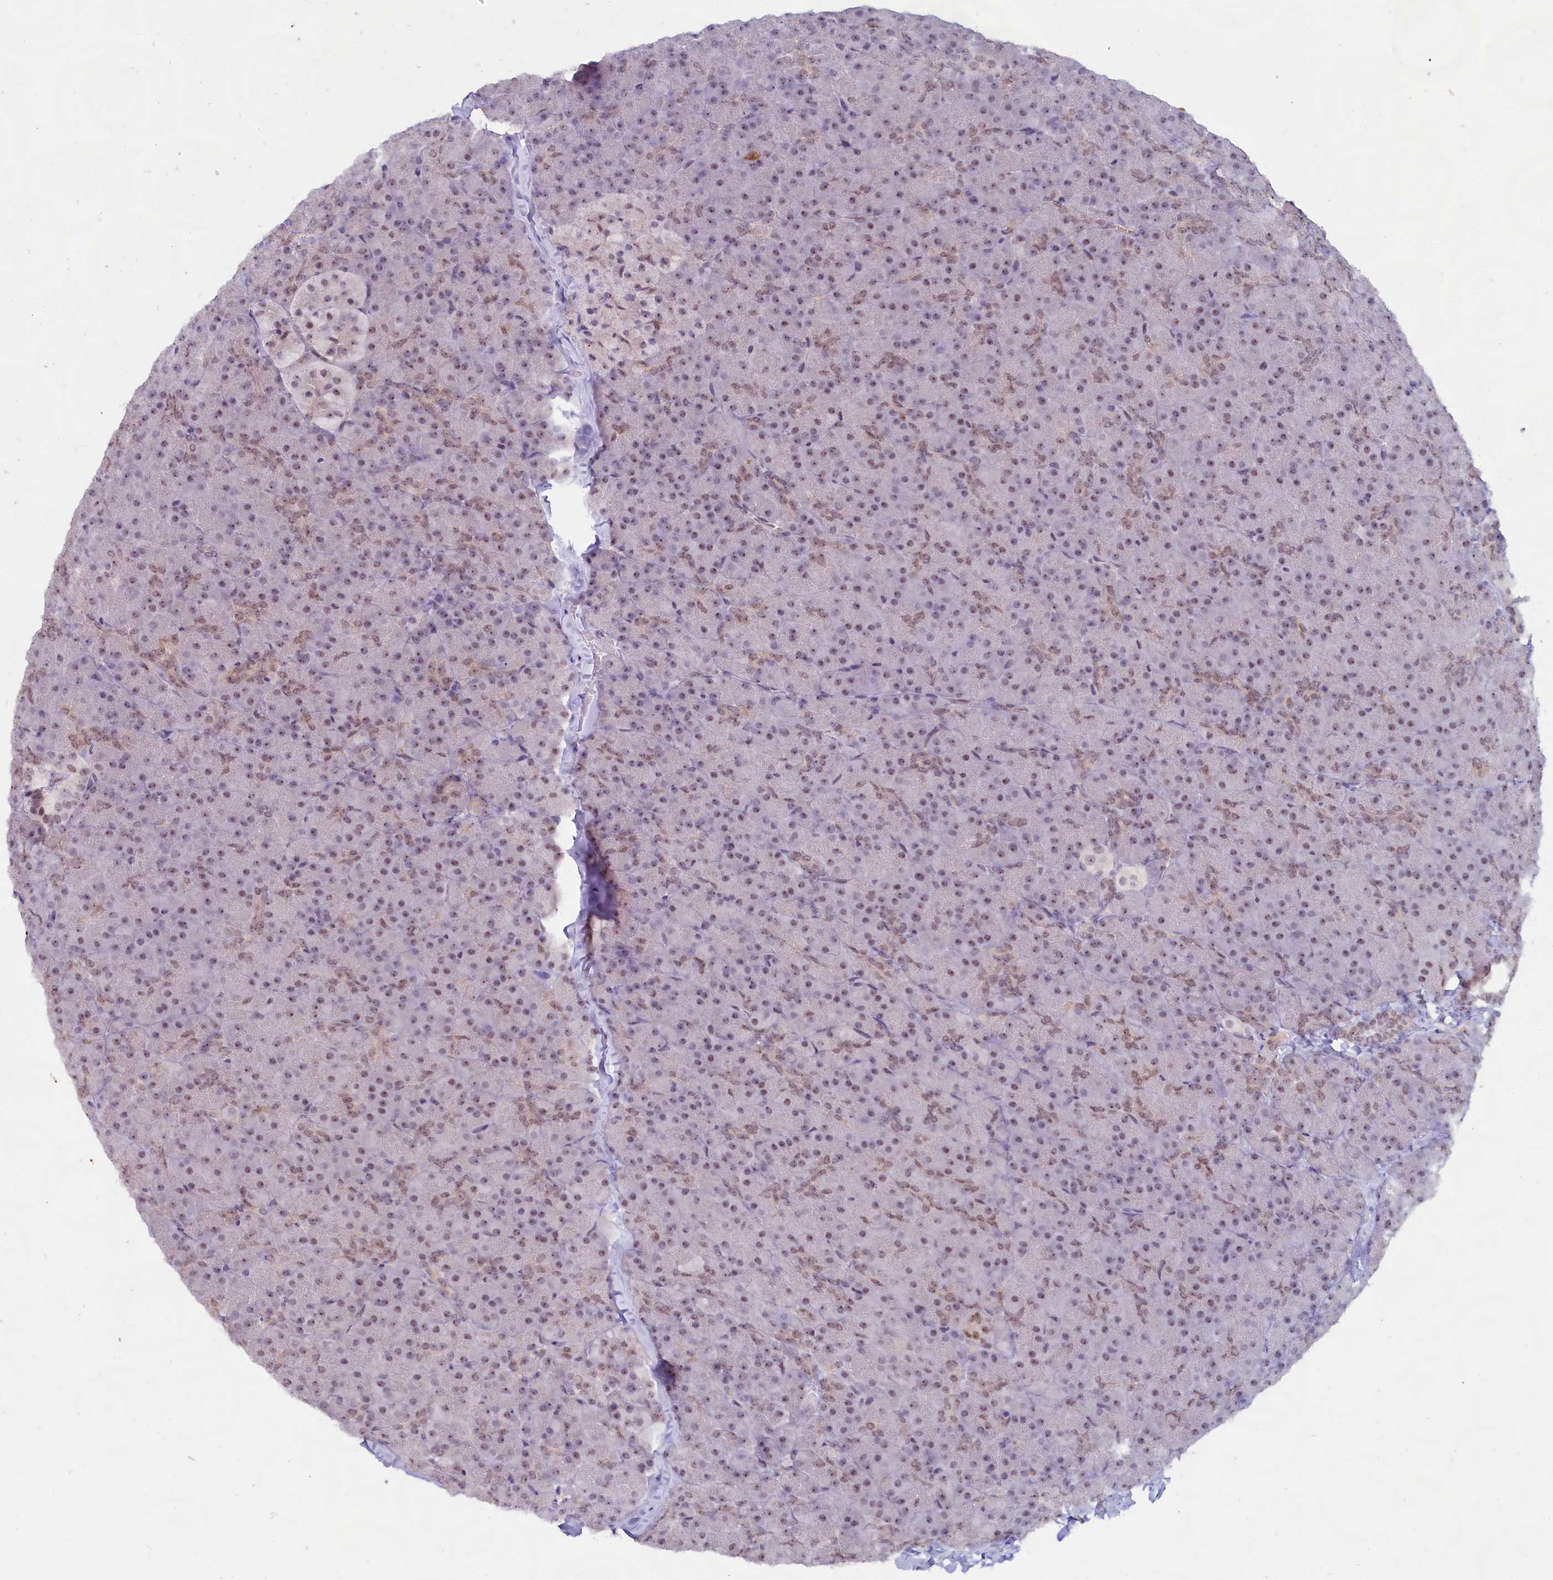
{"staining": {"intensity": "moderate", "quantity": "25%-75%", "location": "cytoplasmic/membranous,nuclear"}, "tissue": "pancreas", "cell_type": "Exocrine glandular cells", "image_type": "normal", "snomed": [{"axis": "morphology", "description": "Normal tissue, NOS"}, {"axis": "topography", "description": "Pancreas"}], "caption": "IHC photomicrograph of unremarkable pancreas: pancreas stained using IHC displays medium levels of moderate protein expression localized specifically in the cytoplasmic/membranous,nuclear of exocrine glandular cells, appearing as a cytoplasmic/membranous,nuclear brown color.", "gene": "C1D", "patient": {"sex": "male", "age": 36}}